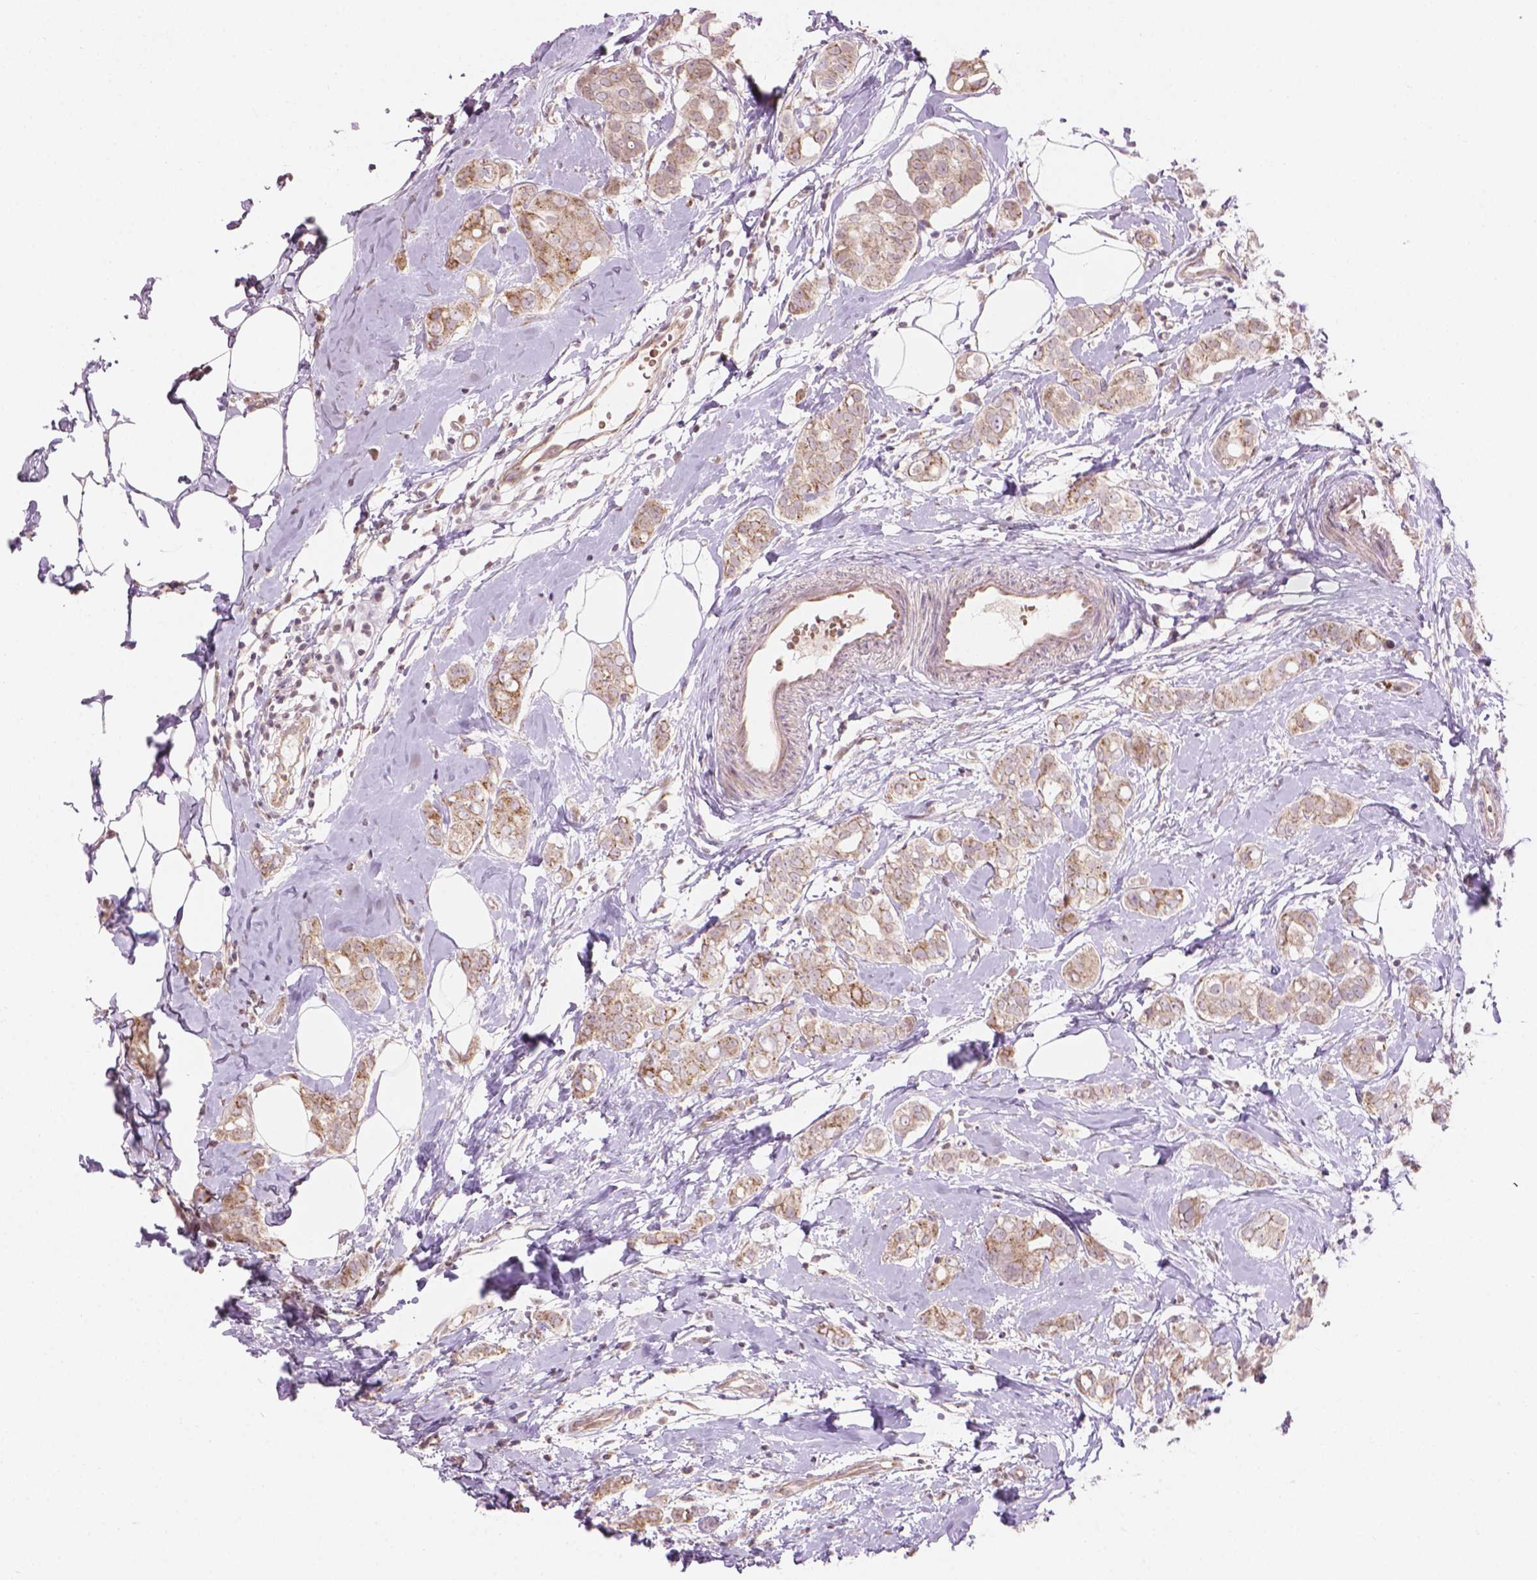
{"staining": {"intensity": "moderate", "quantity": "25%-75%", "location": "cytoplasmic/membranous"}, "tissue": "breast cancer", "cell_type": "Tumor cells", "image_type": "cancer", "snomed": [{"axis": "morphology", "description": "Duct carcinoma"}, {"axis": "topography", "description": "Breast"}], "caption": "Breast invasive ductal carcinoma tissue displays moderate cytoplasmic/membranous staining in approximately 25%-75% of tumor cells The staining is performed using DAB (3,3'-diaminobenzidine) brown chromogen to label protein expression. The nuclei are counter-stained blue using hematoxylin.", "gene": "IFFO1", "patient": {"sex": "female", "age": 40}}